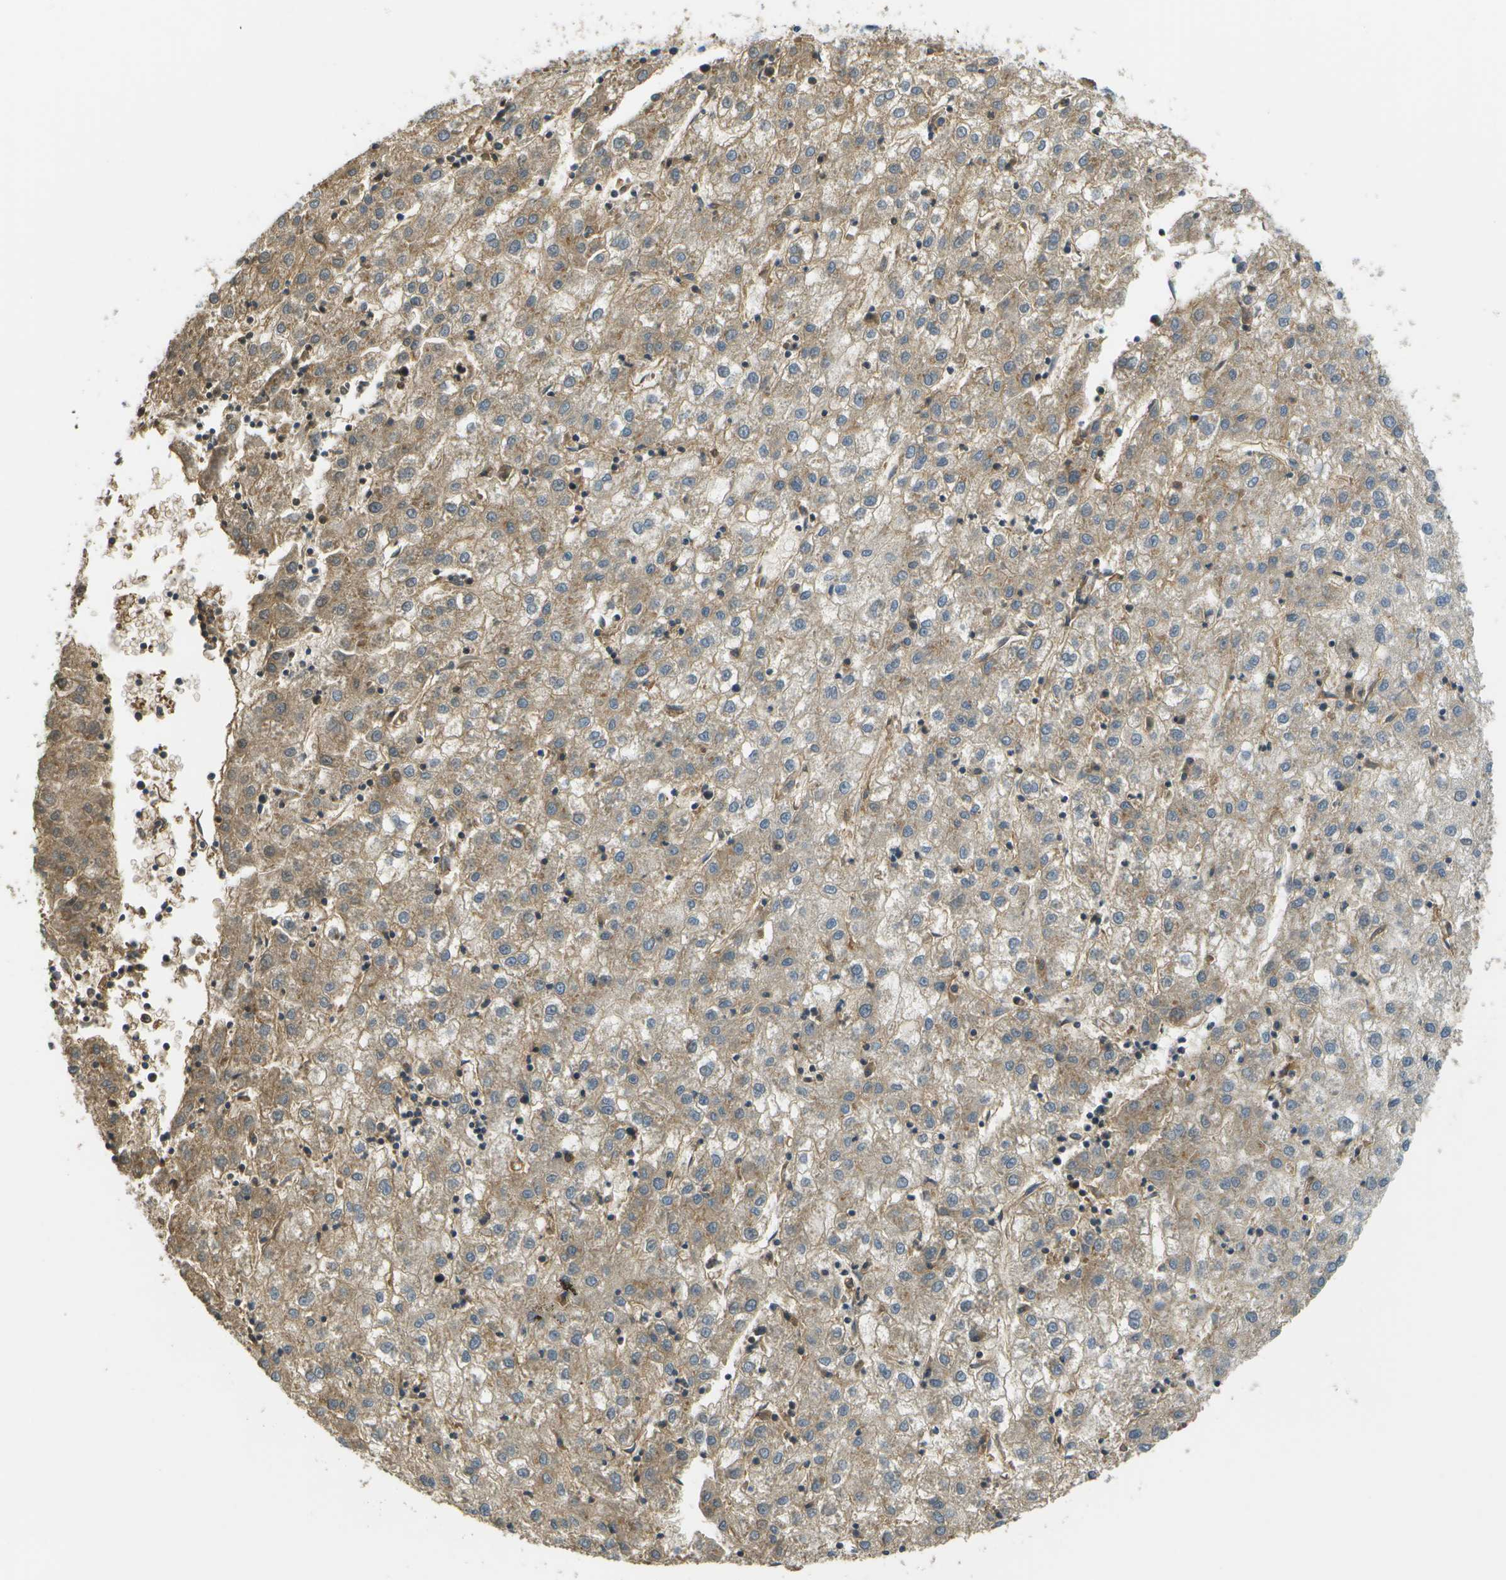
{"staining": {"intensity": "weak", "quantity": ">75%", "location": "cytoplasmic/membranous"}, "tissue": "liver cancer", "cell_type": "Tumor cells", "image_type": "cancer", "snomed": [{"axis": "morphology", "description": "Carcinoma, Hepatocellular, NOS"}, {"axis": "topography", "description": "Liver"}], "caption": "A low amount of weak cytoplasmic/membranous positivity is identified in about >75% of tumor cells in liver hepatocellular carcinoma tissue.", "gene": "CLTC", "patient": {"sex": "male", "age": 72}}